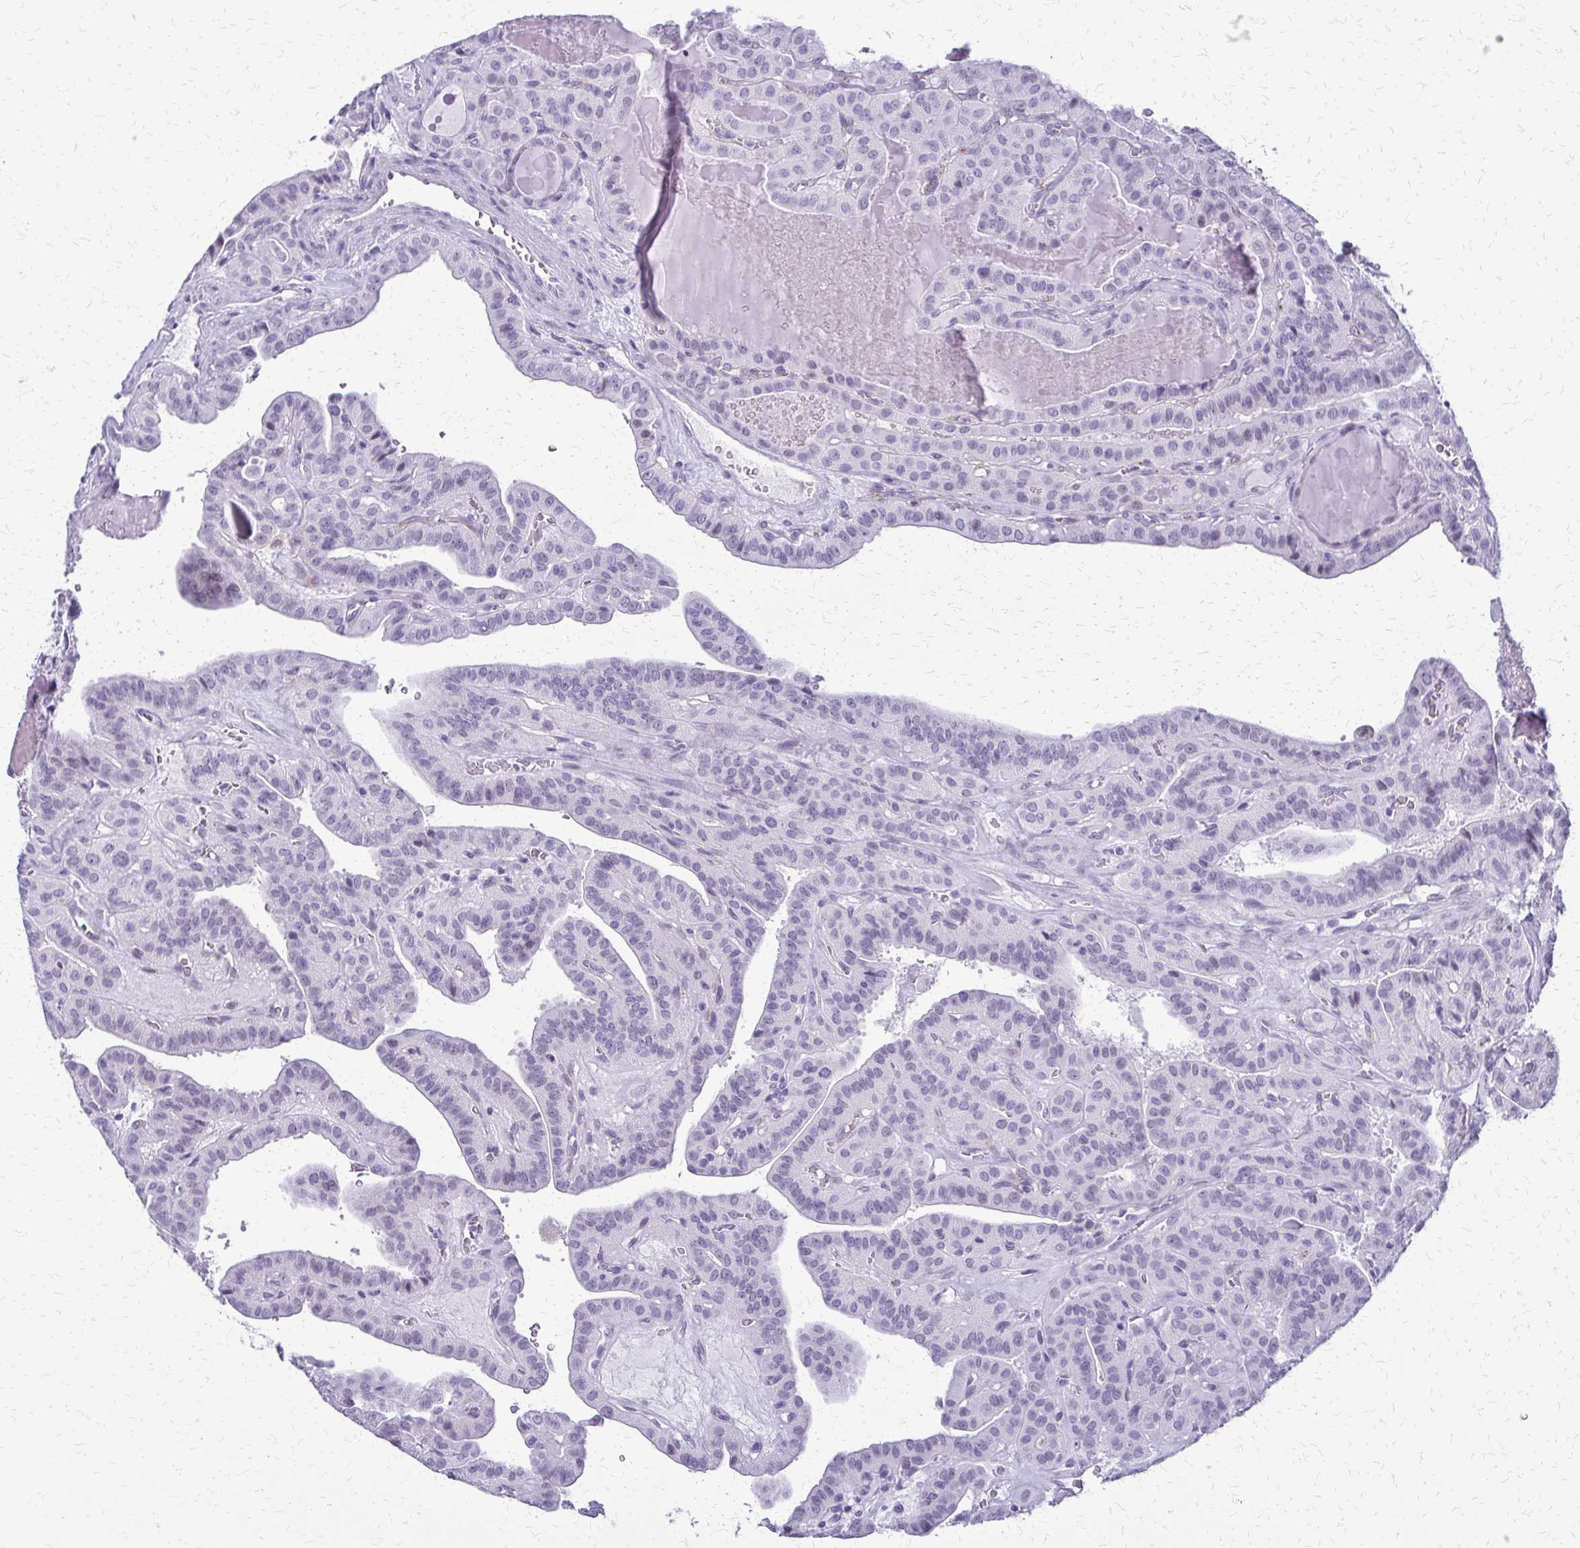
{"staining": {"intensity": "negative", "quantity": "none", "location": "none"}, "tissue": "thyroid cancer", "cell_type": "Tumor cells", "image_type": "cancer", "snomed": [{"axis": "morphology", "description": "Papillary adenocarcinoma, NOS"}, {"axis": "topography", "description": "Thyroid gland"}], "caption": "The micrograph displays no staining of tumor cells in thyroid cancer.", "gene": "FAM162B", "patient": {"sex": "male", "age": 52}}